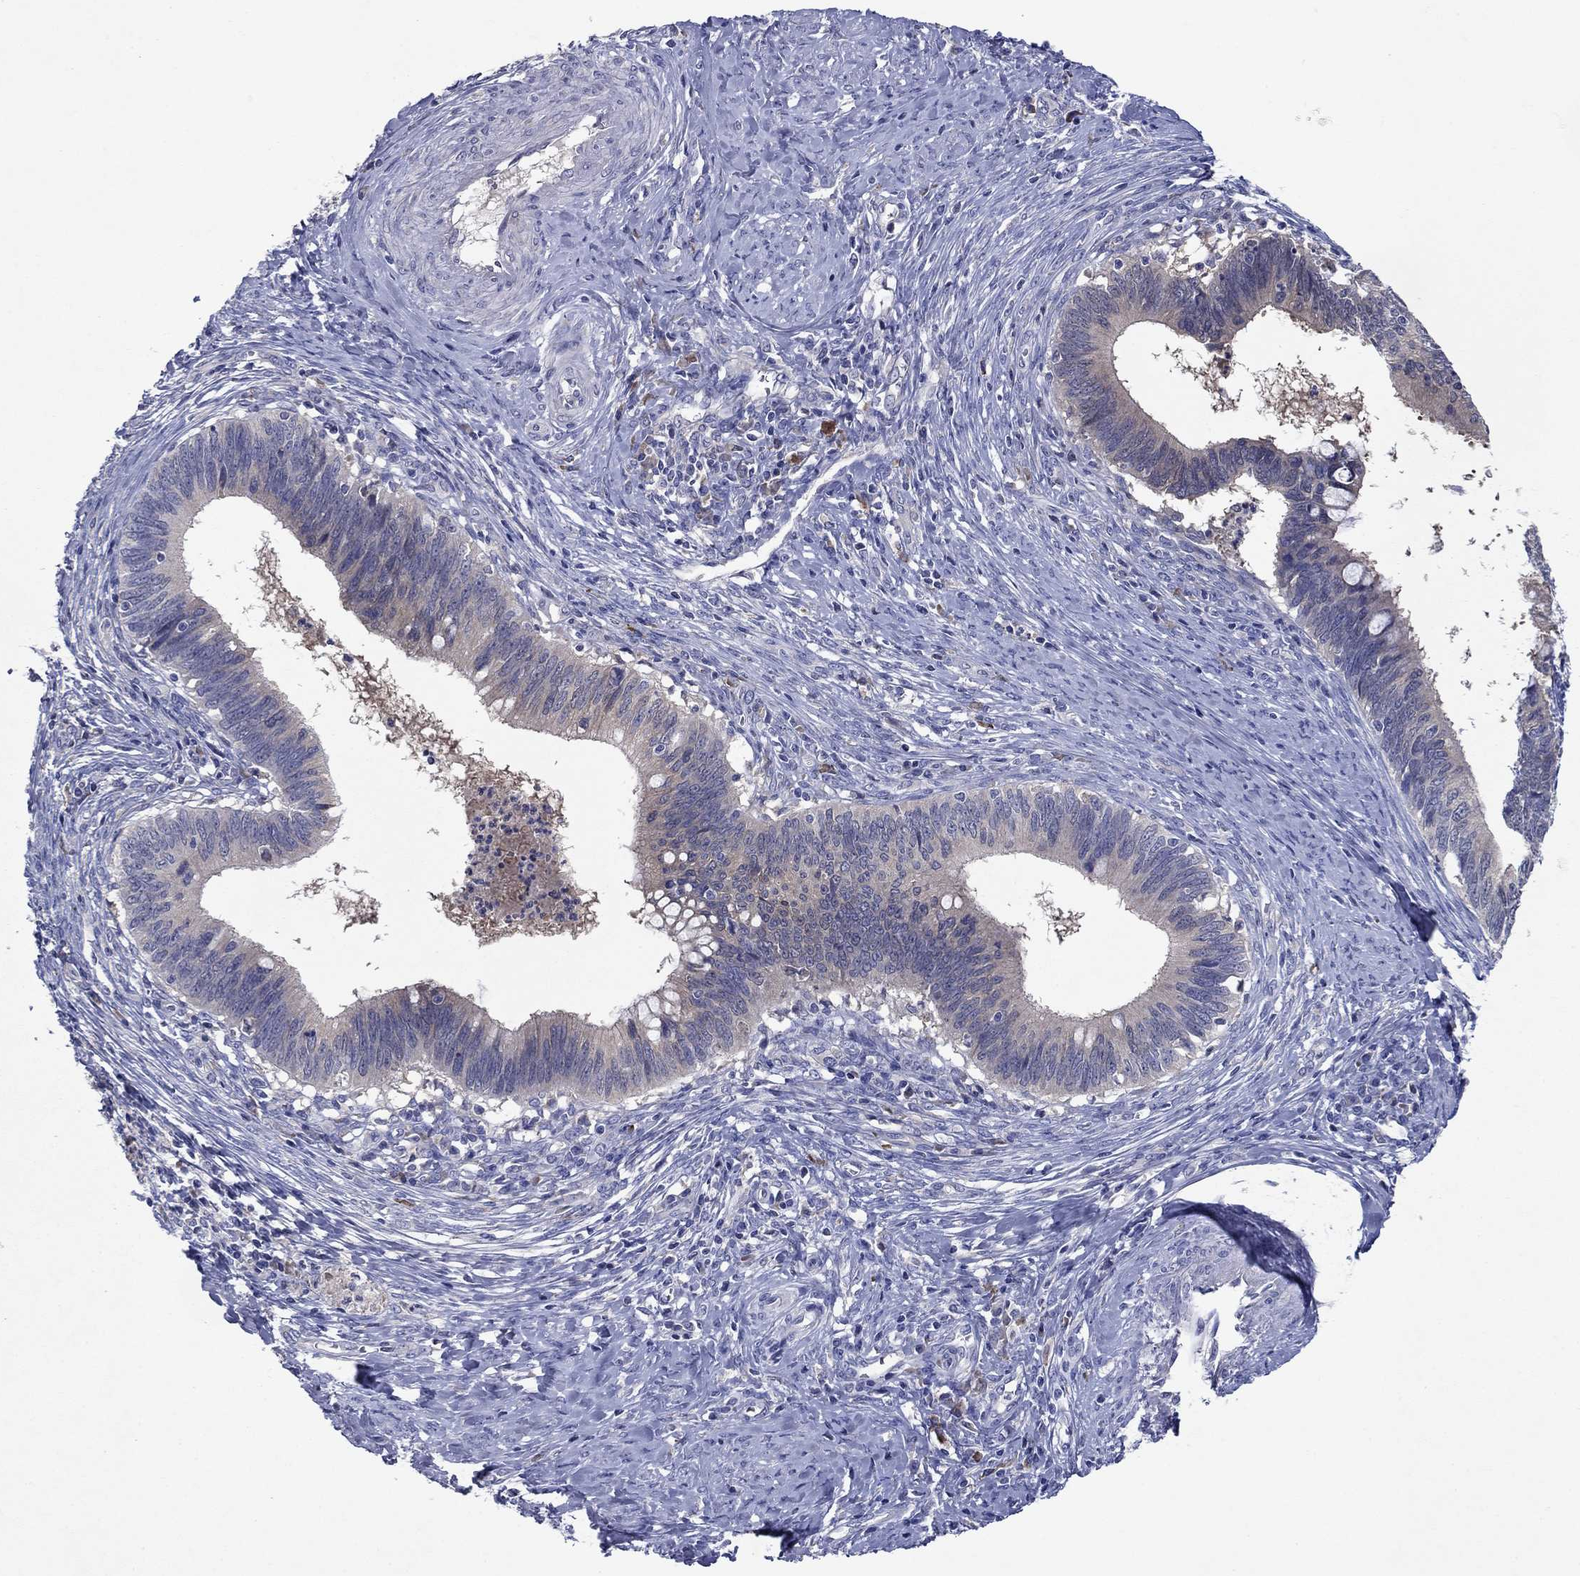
{"staining": {"intensity": "weak", "quantity": "25%-75%", "location": "cytoplasmic/membranous"}, "tissue": "cervical cancer", "cell_type": "Tumor cells", "image_type": "cancer", "snomed": [{"axis": "morphology", "description": "Adenocarcinoma, NOS"}, {"axis": "topography", "description": "Cervix"}], "caption": "The histopathology image reveals immunohistochemical staining of cervical adenocarcinoma. There is weak cytoplasmic/membranous positivity is present in about 25%-75% of tumor cells.", "gene": "SULT2B1", "patient": {"sex": "female", "age": 42}}